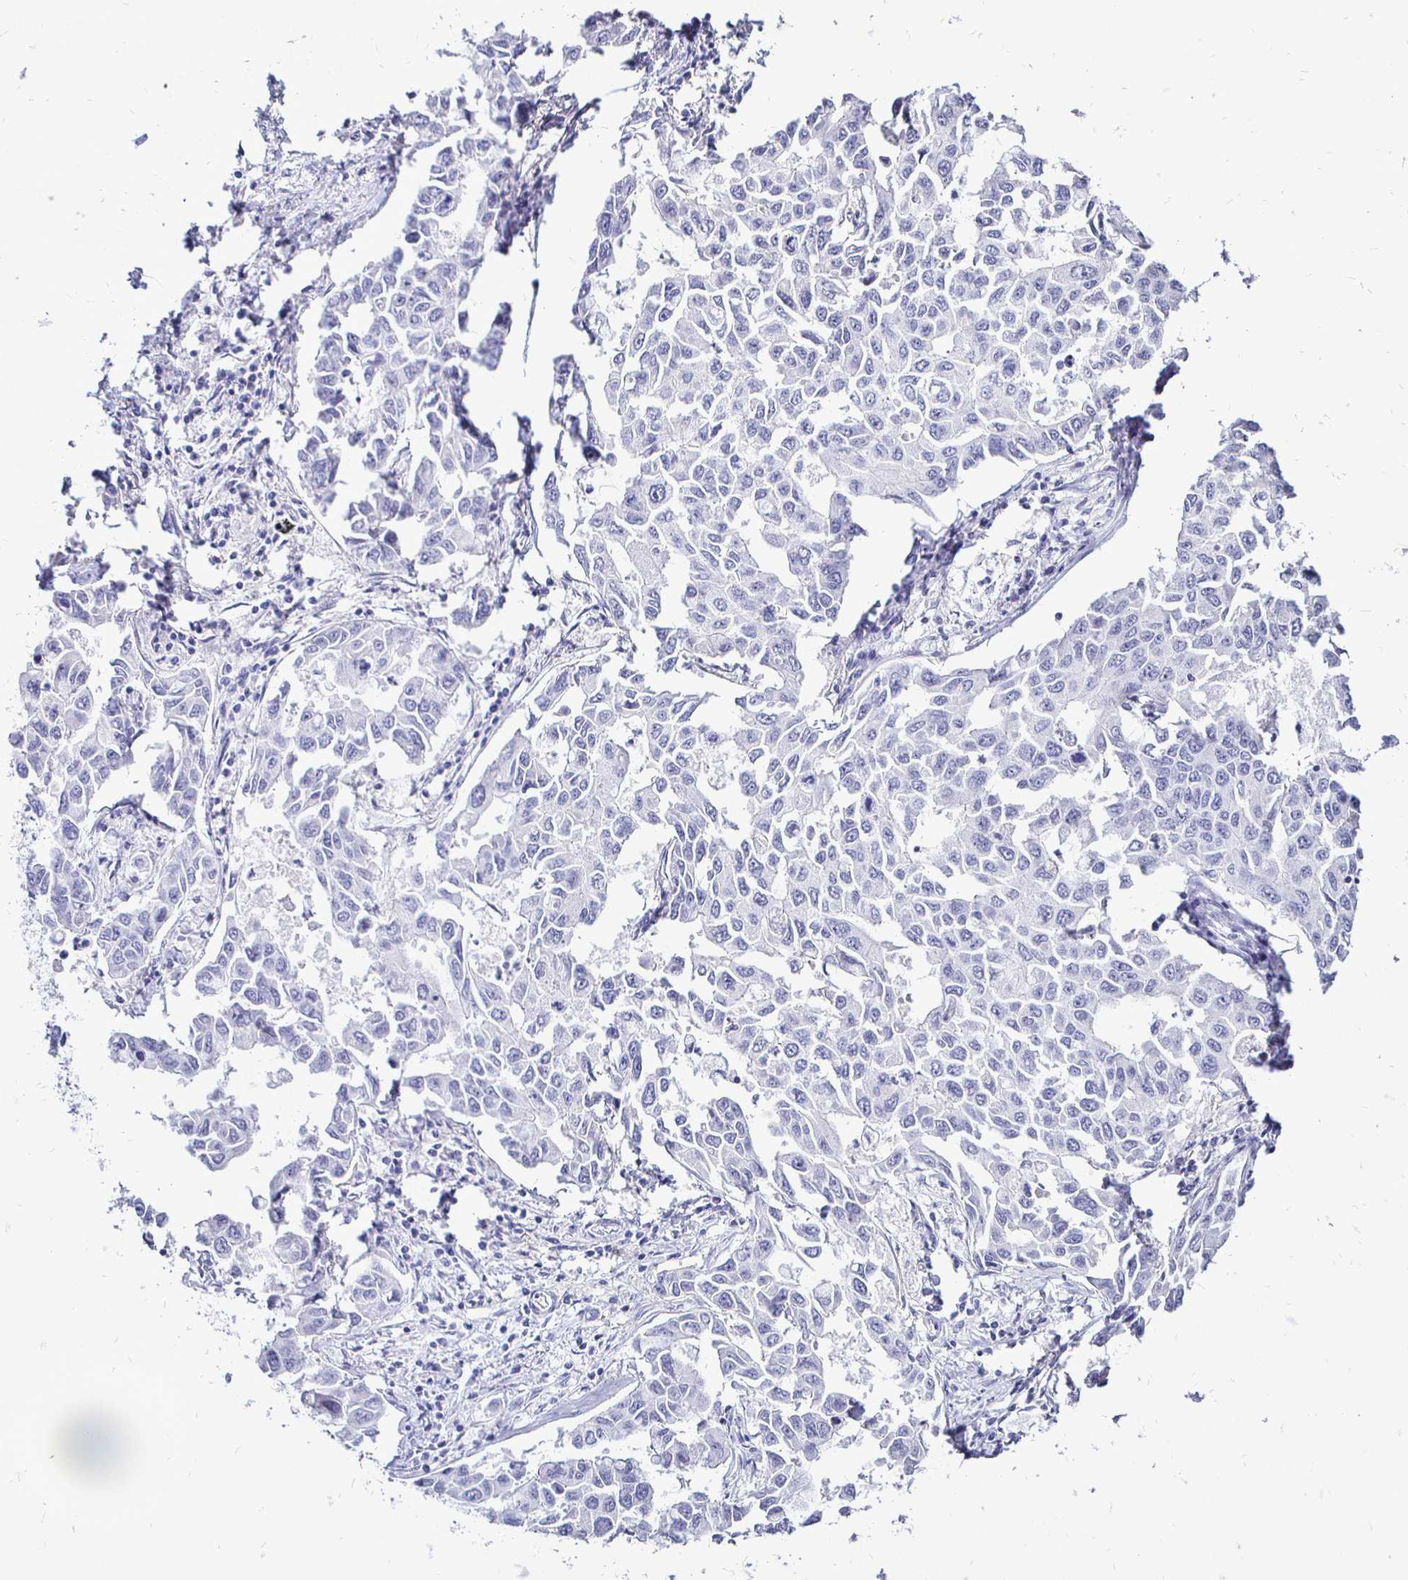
{"staining": {"intensity": "negative", "quantity": "none", "location": "none"}, "tissue": "lung cancer", "cell_type": "Tumor cells", "image_type": "cancer", "snomed": [{"axis": "morphology", "description": "Adenocarcinoma, NOS"}, {"axis": "topography", "description": "Lung"}], "caption": "Tumor cells are negative for protein expression in human adenocarcinoma (lung). The staining is performed using DAB brown chromogen with nuclei counter-stained in using hematoxylin.", "gene": "IRGC", "patient": {"sex": "male", "age": 64}}